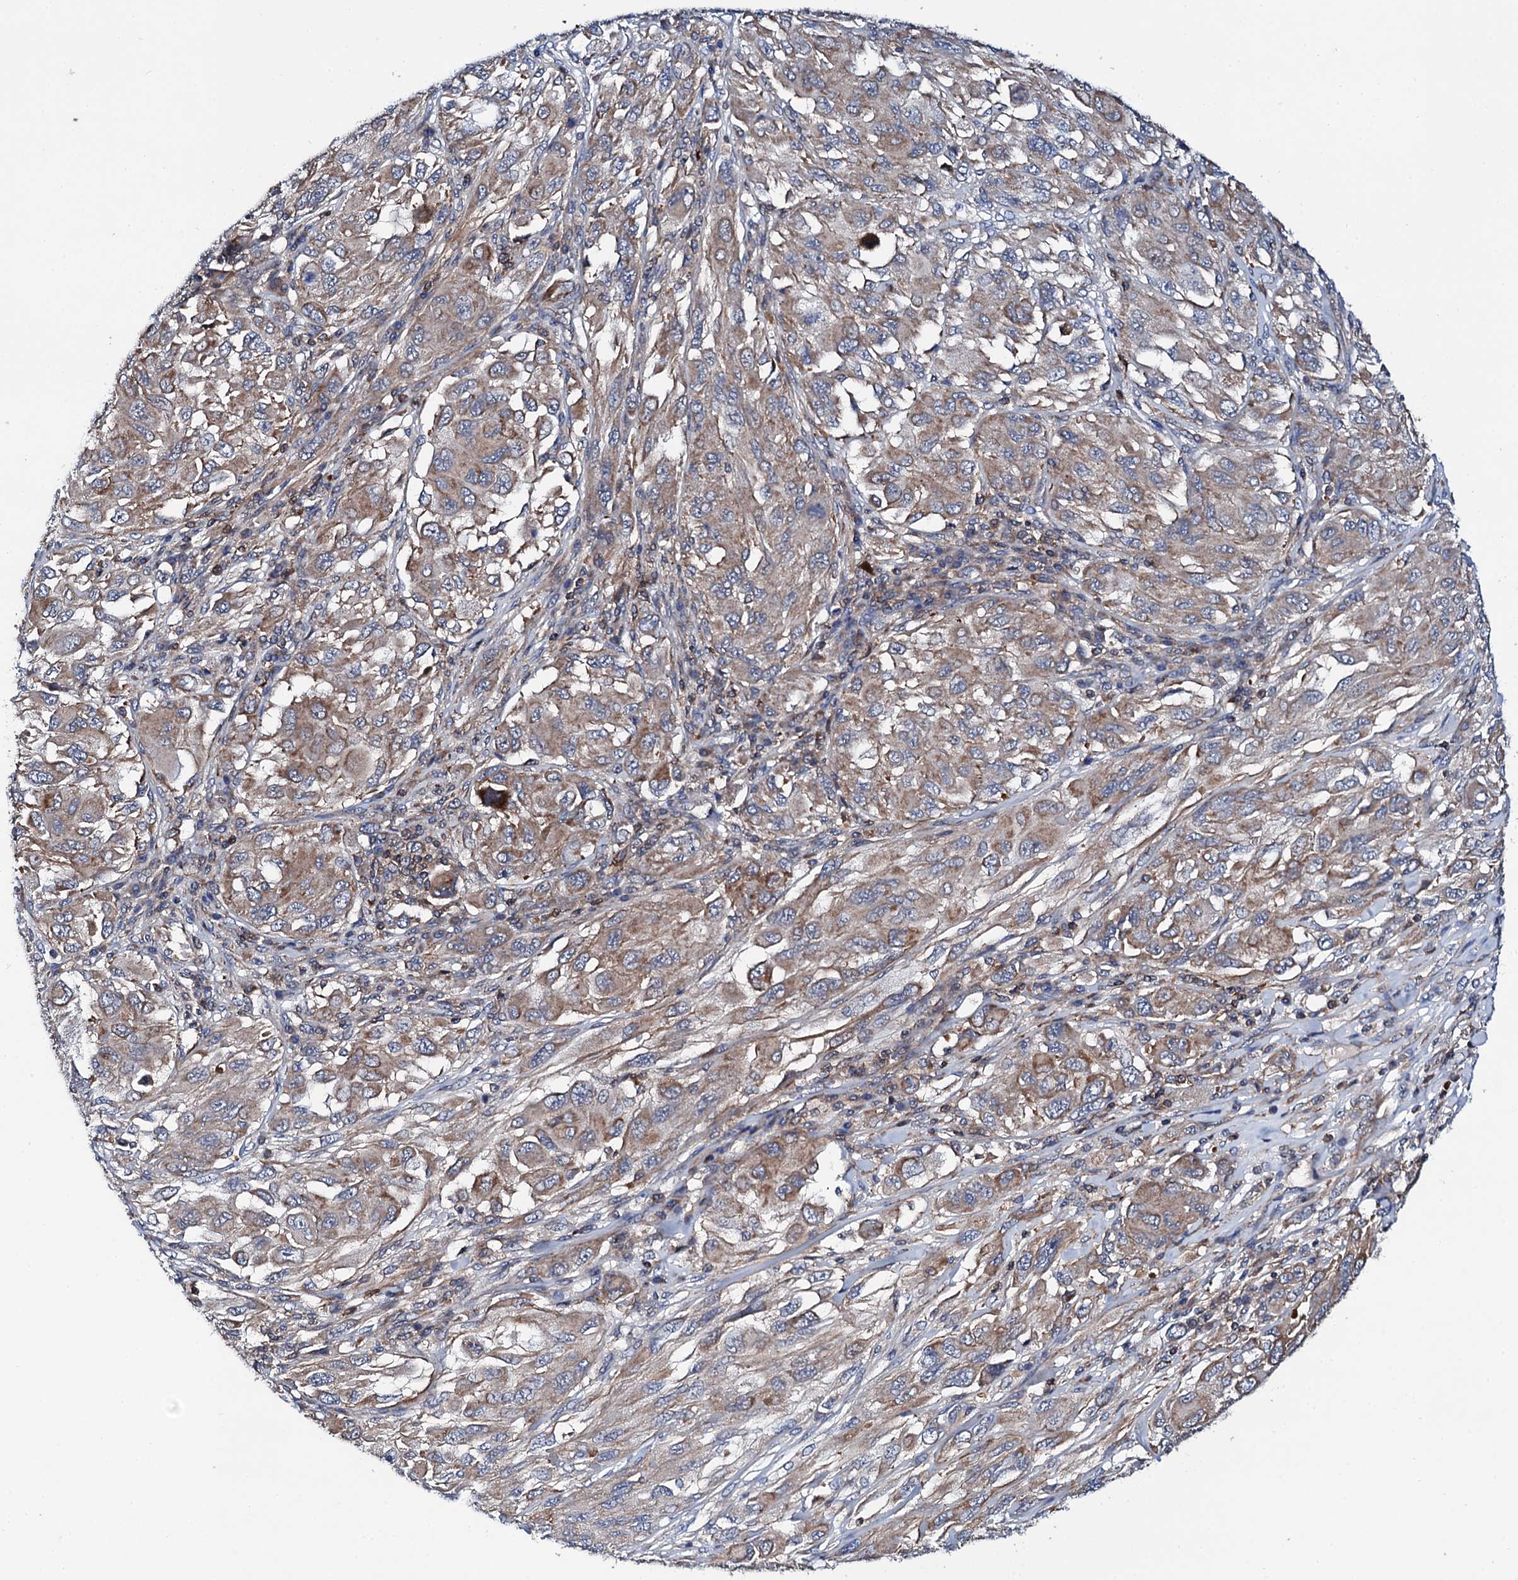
{"staining": {"intensity": "weak", "quantity": ">75%", "location": "cytoplasmic/membranous"}, "tissue": "melanoma", "cell_type": "Tumor cells", "image_type": "cancer", "snomed": [{"axis": "morphology", "description": "Malignant melanoma, NOS"}, {"axis": "topography", "description": "Skin"}], "caption": "The micrograph exhibits a brown stain indicating the presence of a protein in the cytoplasmic/membranous of tumor cells in malignant melanoma. The staining was performed using DAB (3,3'-diaminobenzidine), with brown indicating positive protein expression. Nuclei are stained blue with hematoxylin.", "gene": "COG4", "patient": {"sex": "female", "age": 91}}